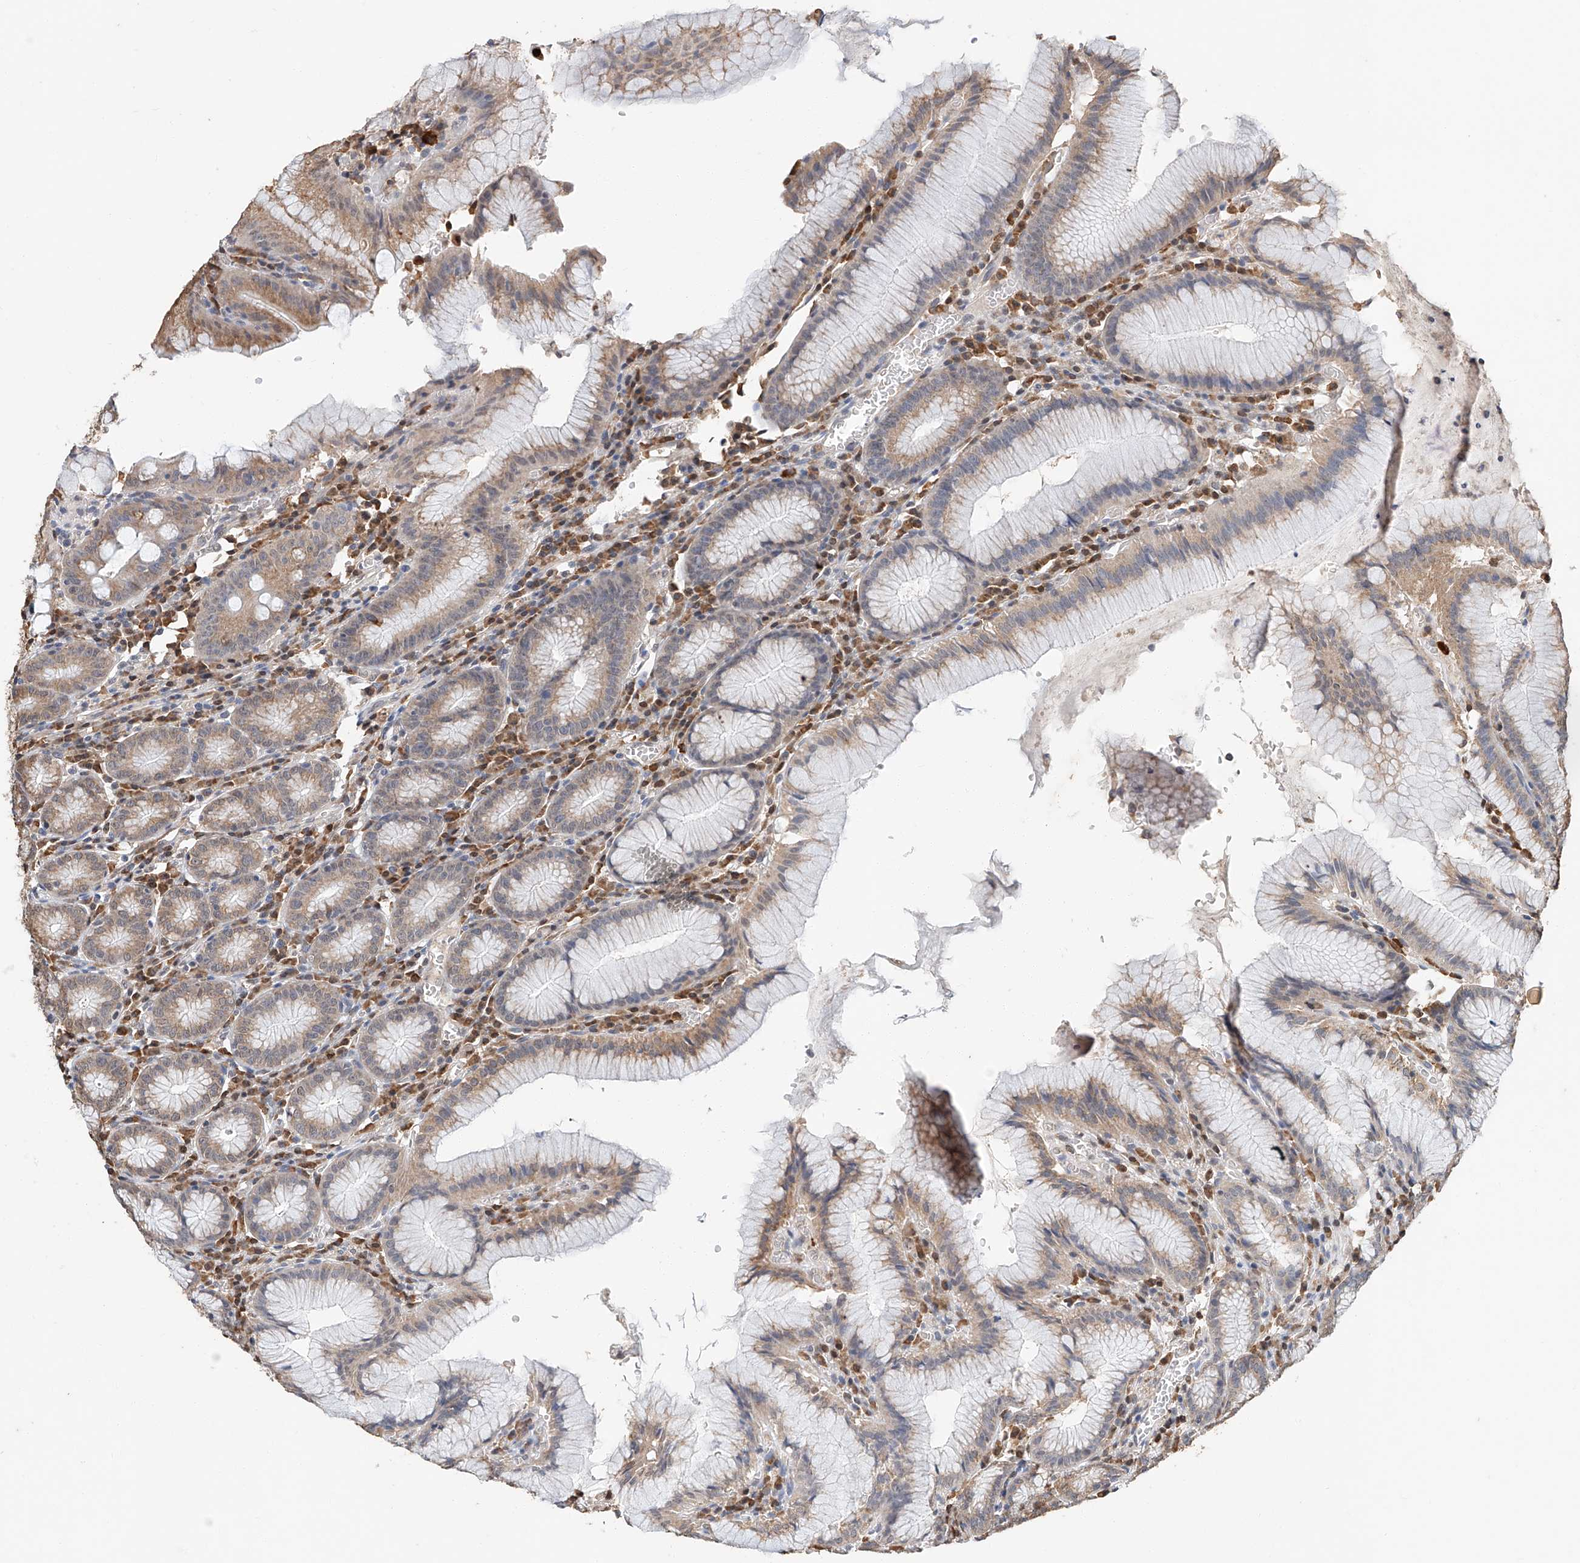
{"staining": {"intensity": "strong", "quantity": "25%-75%", "location": "cytoplasmic/membranous"}, "tissue": "stomach", "cell_type": "Glandular cells", "image_type": "normal", "snomed": [{"axis": "morphology", "description": "Normal tissue, NOS"}, {"axis": "topography", "description": "Stomach"}], "caption": "Protein positivity by immunohistochemistry (IHC) exhibits strong cytoplasmic/membranous staining in about 25%-75% of glandular cells in normal stomach. The staining was performed using DAB (3,3'-diaminobenzidine), with brown indicating positive protein expression. Nuclei are stained blue with hematoxylin.", "gene": "CTDP1", "patient": {"sex": "male", "age": 55}}